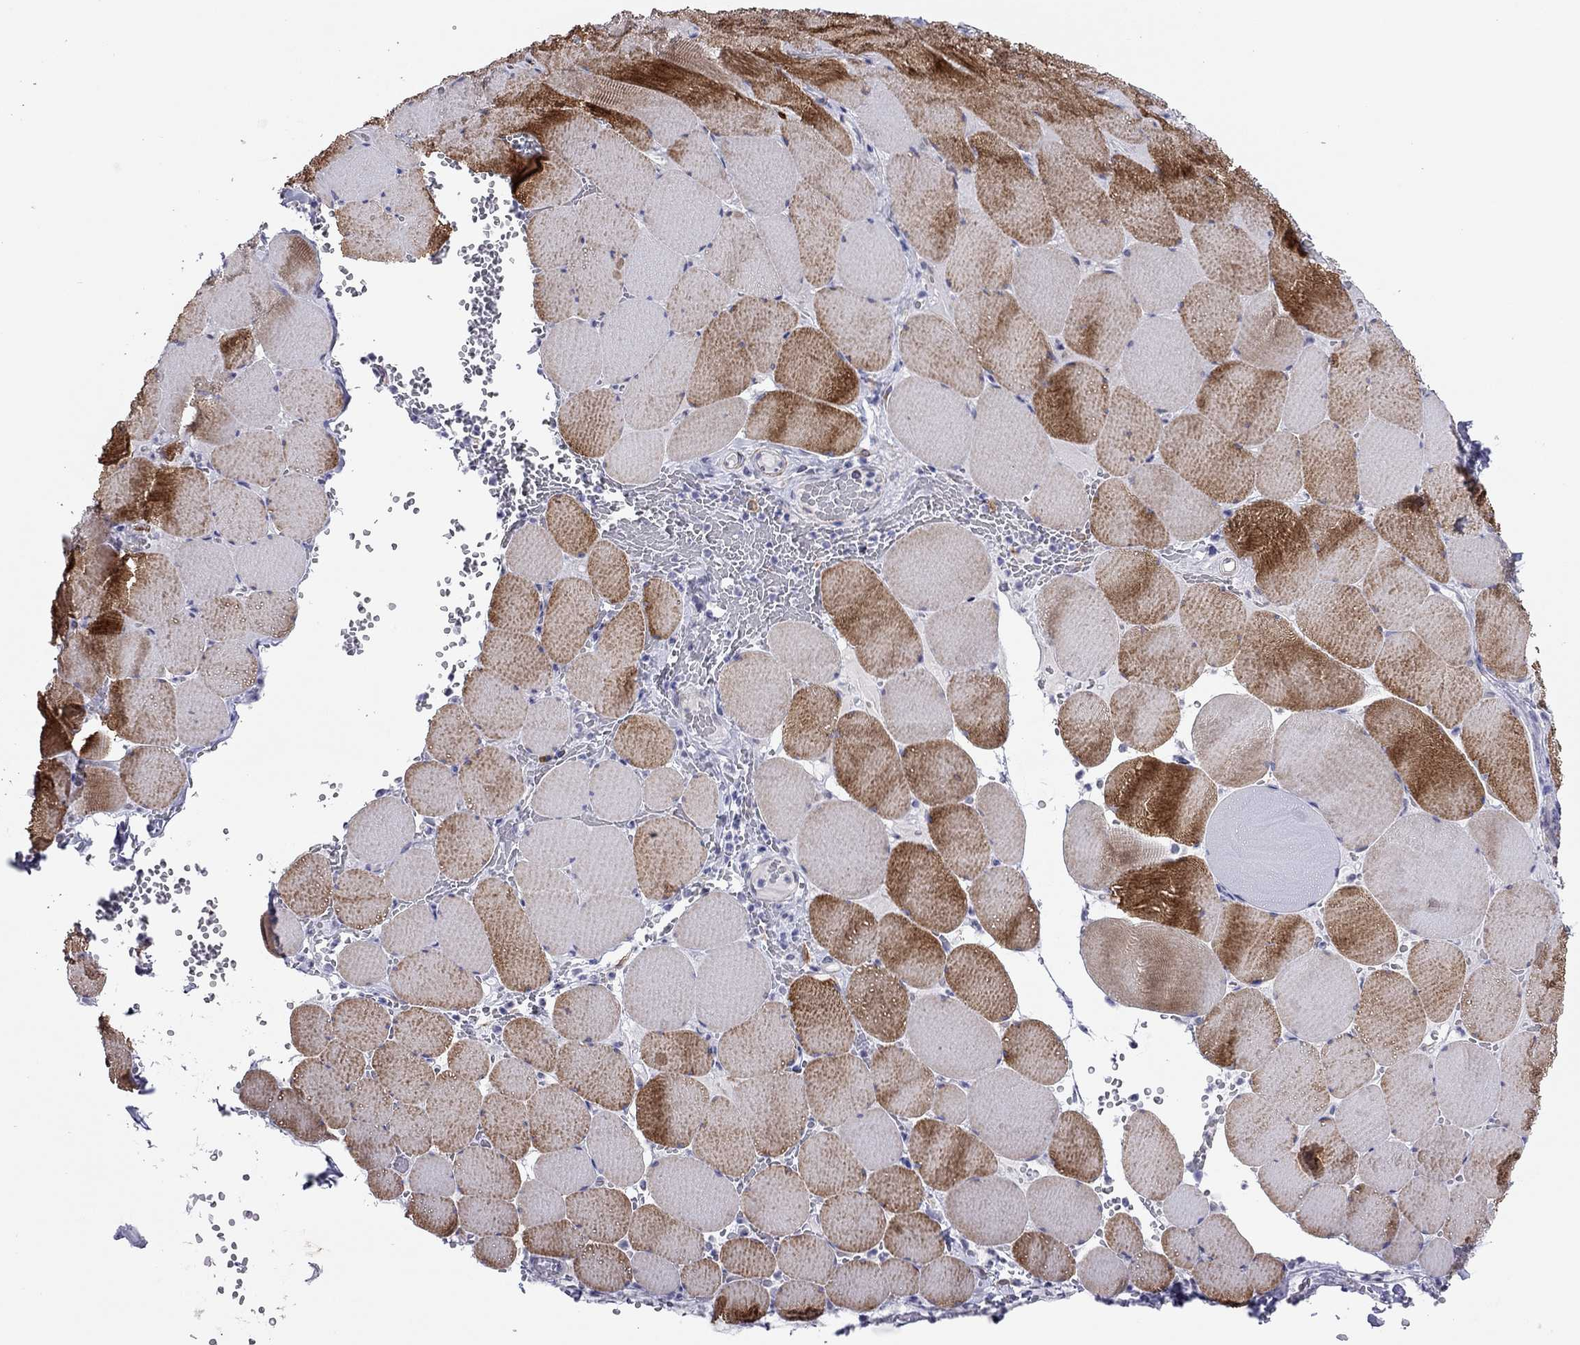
{"staining": {"intensity": "strong", "quantity": "25%-75%", "location": "cytoplasmic/membranous"}, "tissue": "skeletal muscle", "cell_type": "Myocytes", "image_type": "normal", "snomed": [{"axis": "morphology", "description": "Normal tissue, NOS"}, {"axis": "morphology", "description": "Malignant melanoma, Metastatic site"}, {"axis": "topography", "description": "Skeletal muscle"}], "caption": "Immunohistochemical staining of unremarkable skeletal muscle demonstrates strong cytoplasmic/membranous protein positivity in approximately 25%-75% of myocytes. (DAB IHC, brown staining for protein, blue staining for nuclei).", "gene": "MYMX", "patient": {"sex": "male", "age": 50}}